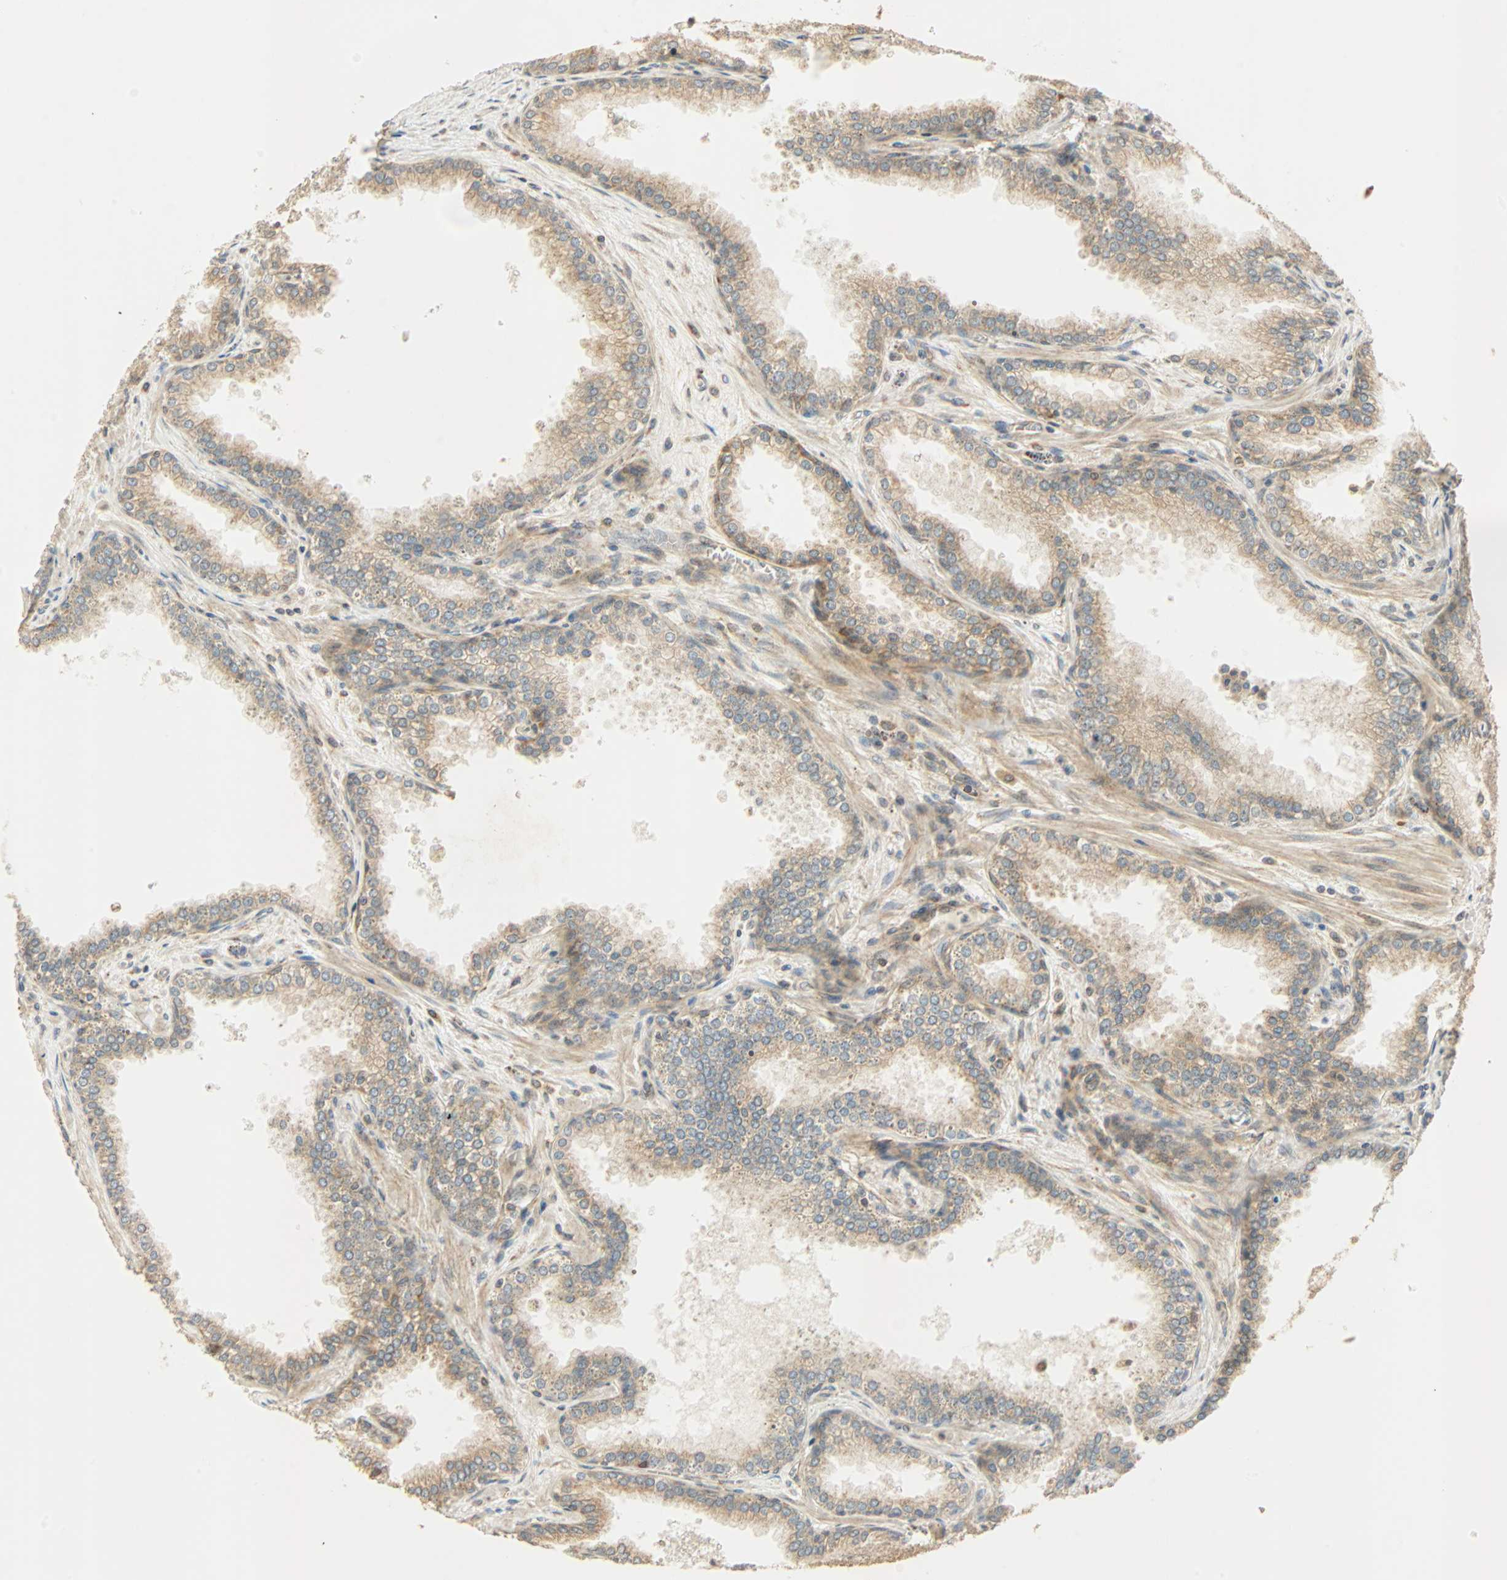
{"staining": {"intensity": "strong", "quantity": ">75%", "location": "cytoplasmic/membranous,nuclear"}, "tissue": "prostate cancer", "cell_type": "Tumor cells", "image_type": "cancer", "snomed": [{"axis": "morphology", "description": "Adenocarcinoma, Low grade"}, {"axis": "topography", "description": "Prostate"}], "caption": "A high-resolution photomicrograph shows immunohistochemistry staining of prostate cancer (adenocarcinoma (low-grade)), which reveals strong cytoplasmic/membranous and nuclear positivity in approximately >75% of tumor cells.", "gene": "PNPLA6", "patient": {"sex": "male", "age": 60}}